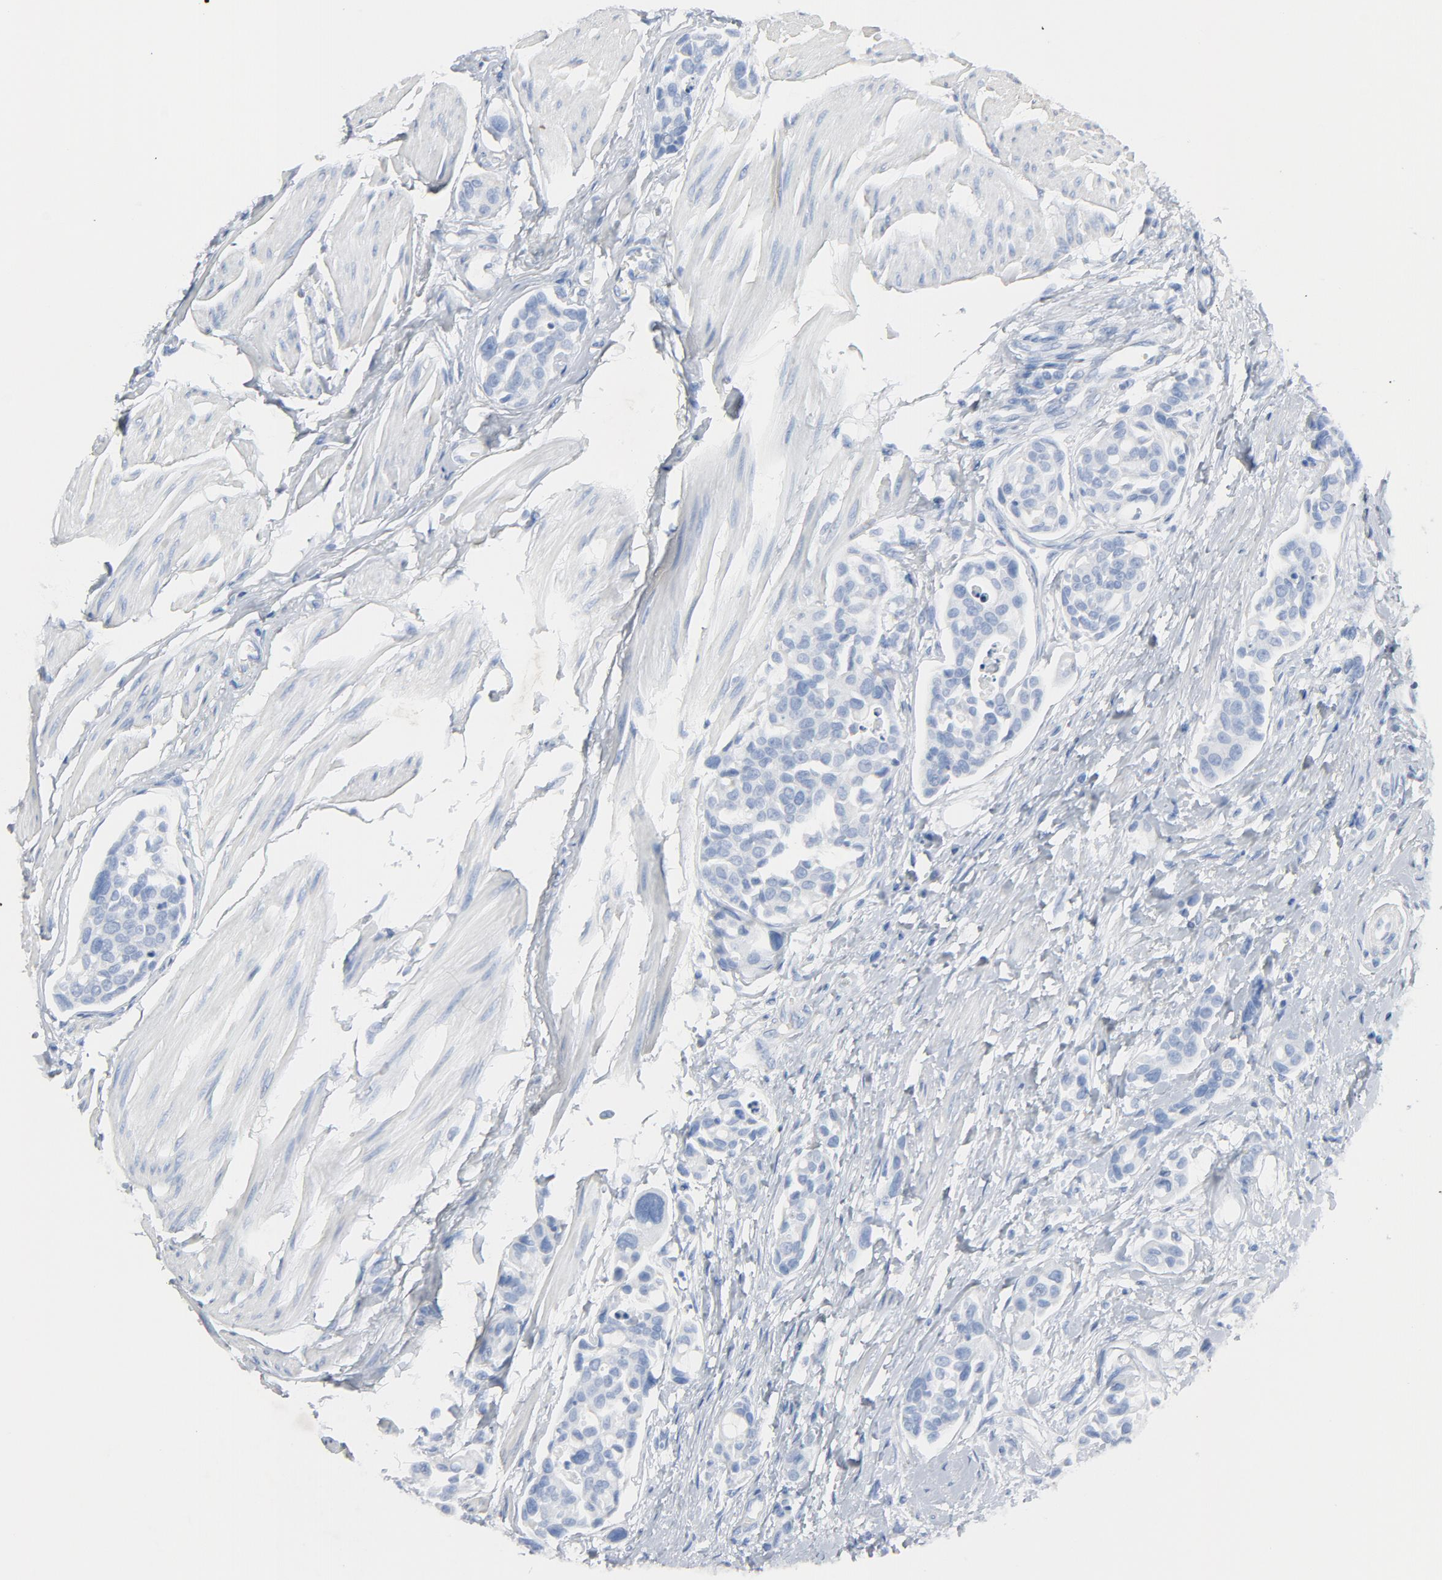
{"staining": {"intensity": "negative", "quantity": "none", "location": "none"}, "tissue": "urothelial cancer", "cell_type": "Tumor cells", "image_type": "cancer", "snomed": [{"axis": "morphology", "description": "Urothelial carcinoma, High grade"}, {"axis": "topography", "description": "Urinary bladder"}], "caption": "IHC histopathology image of neoplastic tissue: urothelial cancer stained with DAB (3,3'-diaminobenzidine) shows no significant protein positivity in tumor cells. (Brightfield microscopy of DAB (3,3'-diaminobenzidine) immunohistochemistry (IHC) at high magnification).", "gene": "C14orf119", "patient": {"sex": "male", "age": 78}}